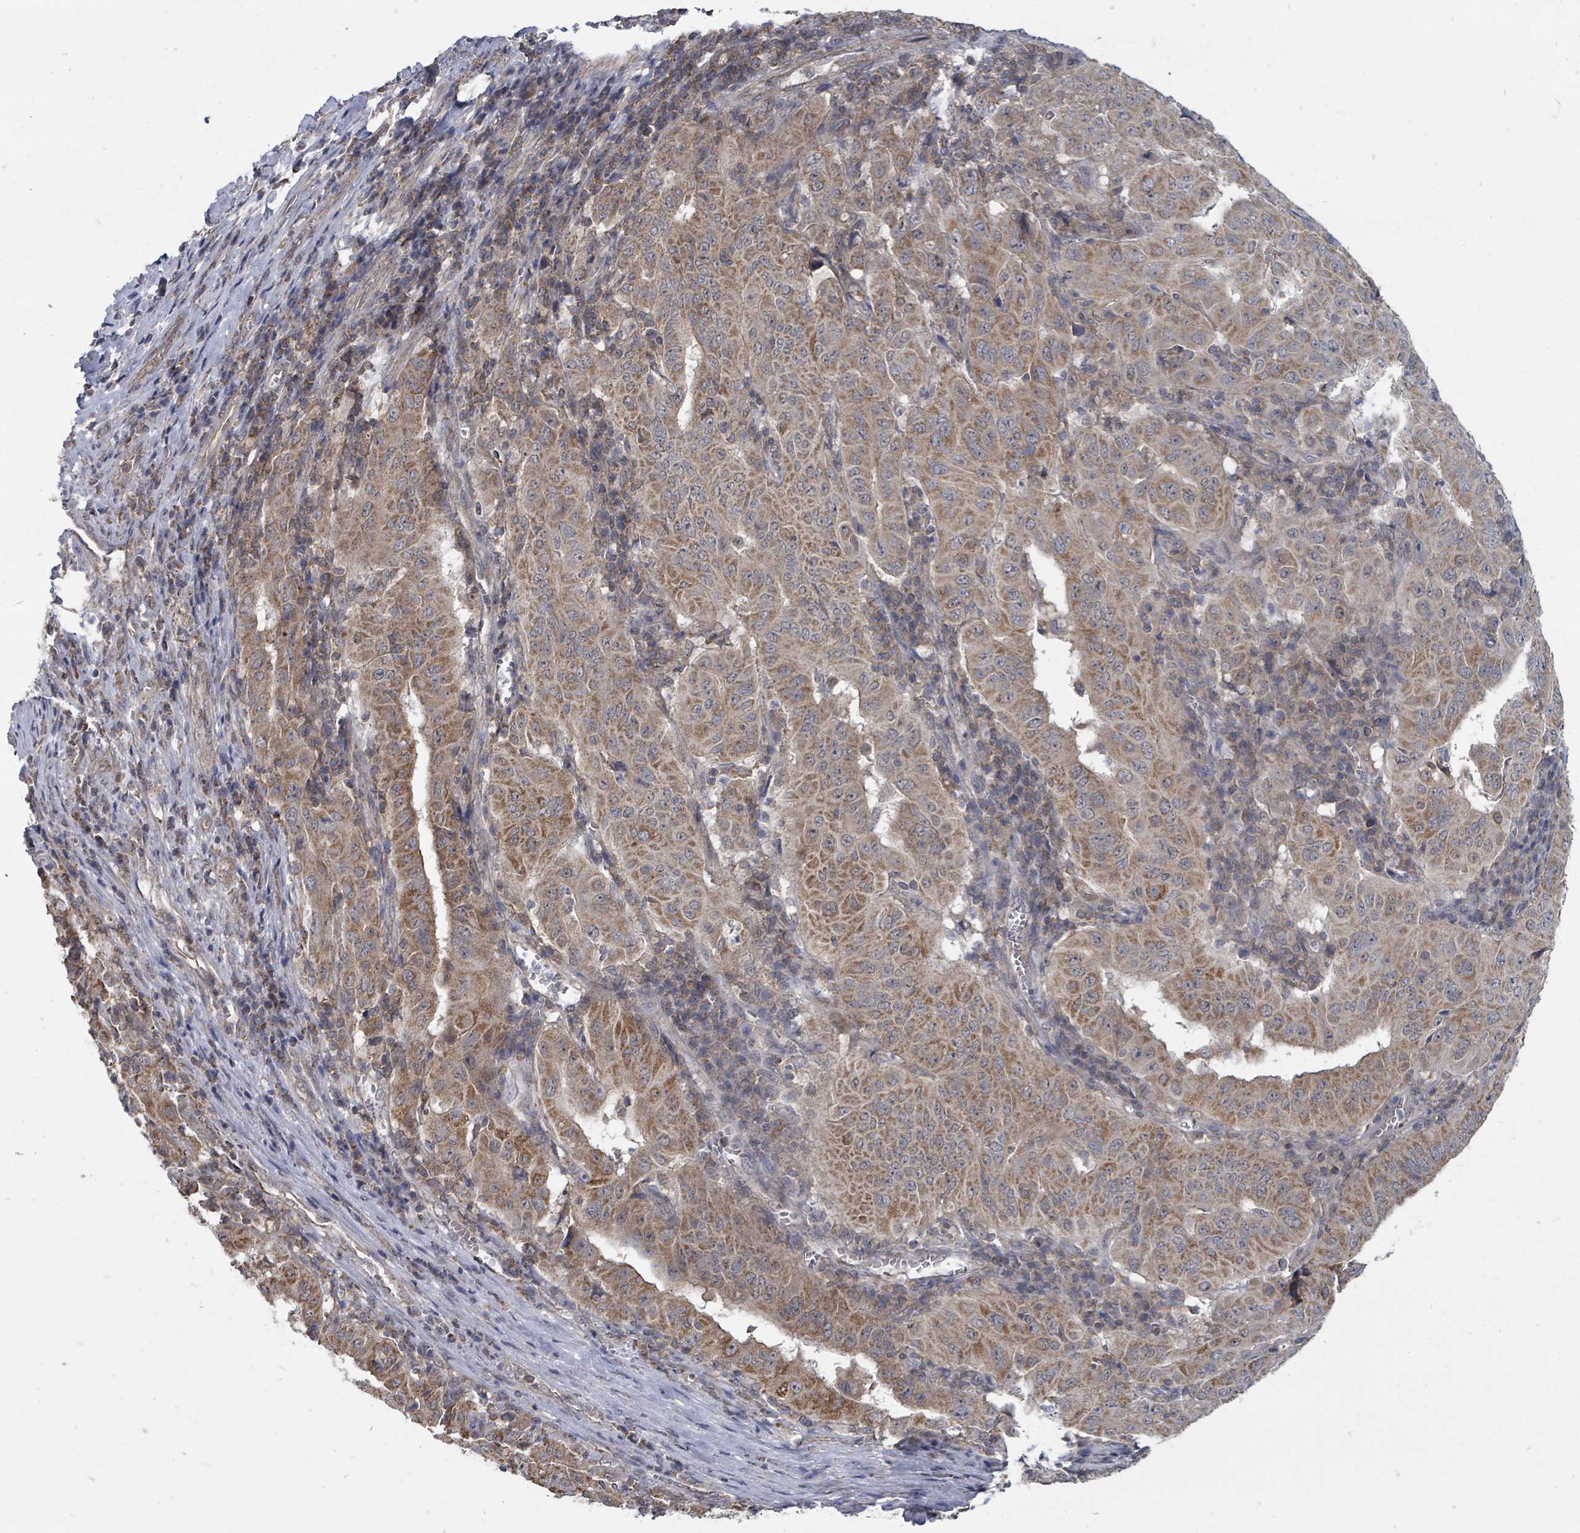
{"staining": {"intensity": "moderate", "quantity": ">75%", "location": "cytoplasmic/membranous"}, "tissue": "pancreatic cancer", "cell_type": "Tumor cells", "image_type": "cancer", "snomed": [{"axis": "morphology", "description": "Adenocarcinoma, NOS"}, {"axis": "topography", "description": "Pancreas"}], "caption": "Pancreatic adenocarcinoma tissue demonstrates moderate cytoplasmic/membranous positivity in approximately >75% of tumor cells", "gene": "MAGOHB", "patient": {"sex": "male", "age": 63}}